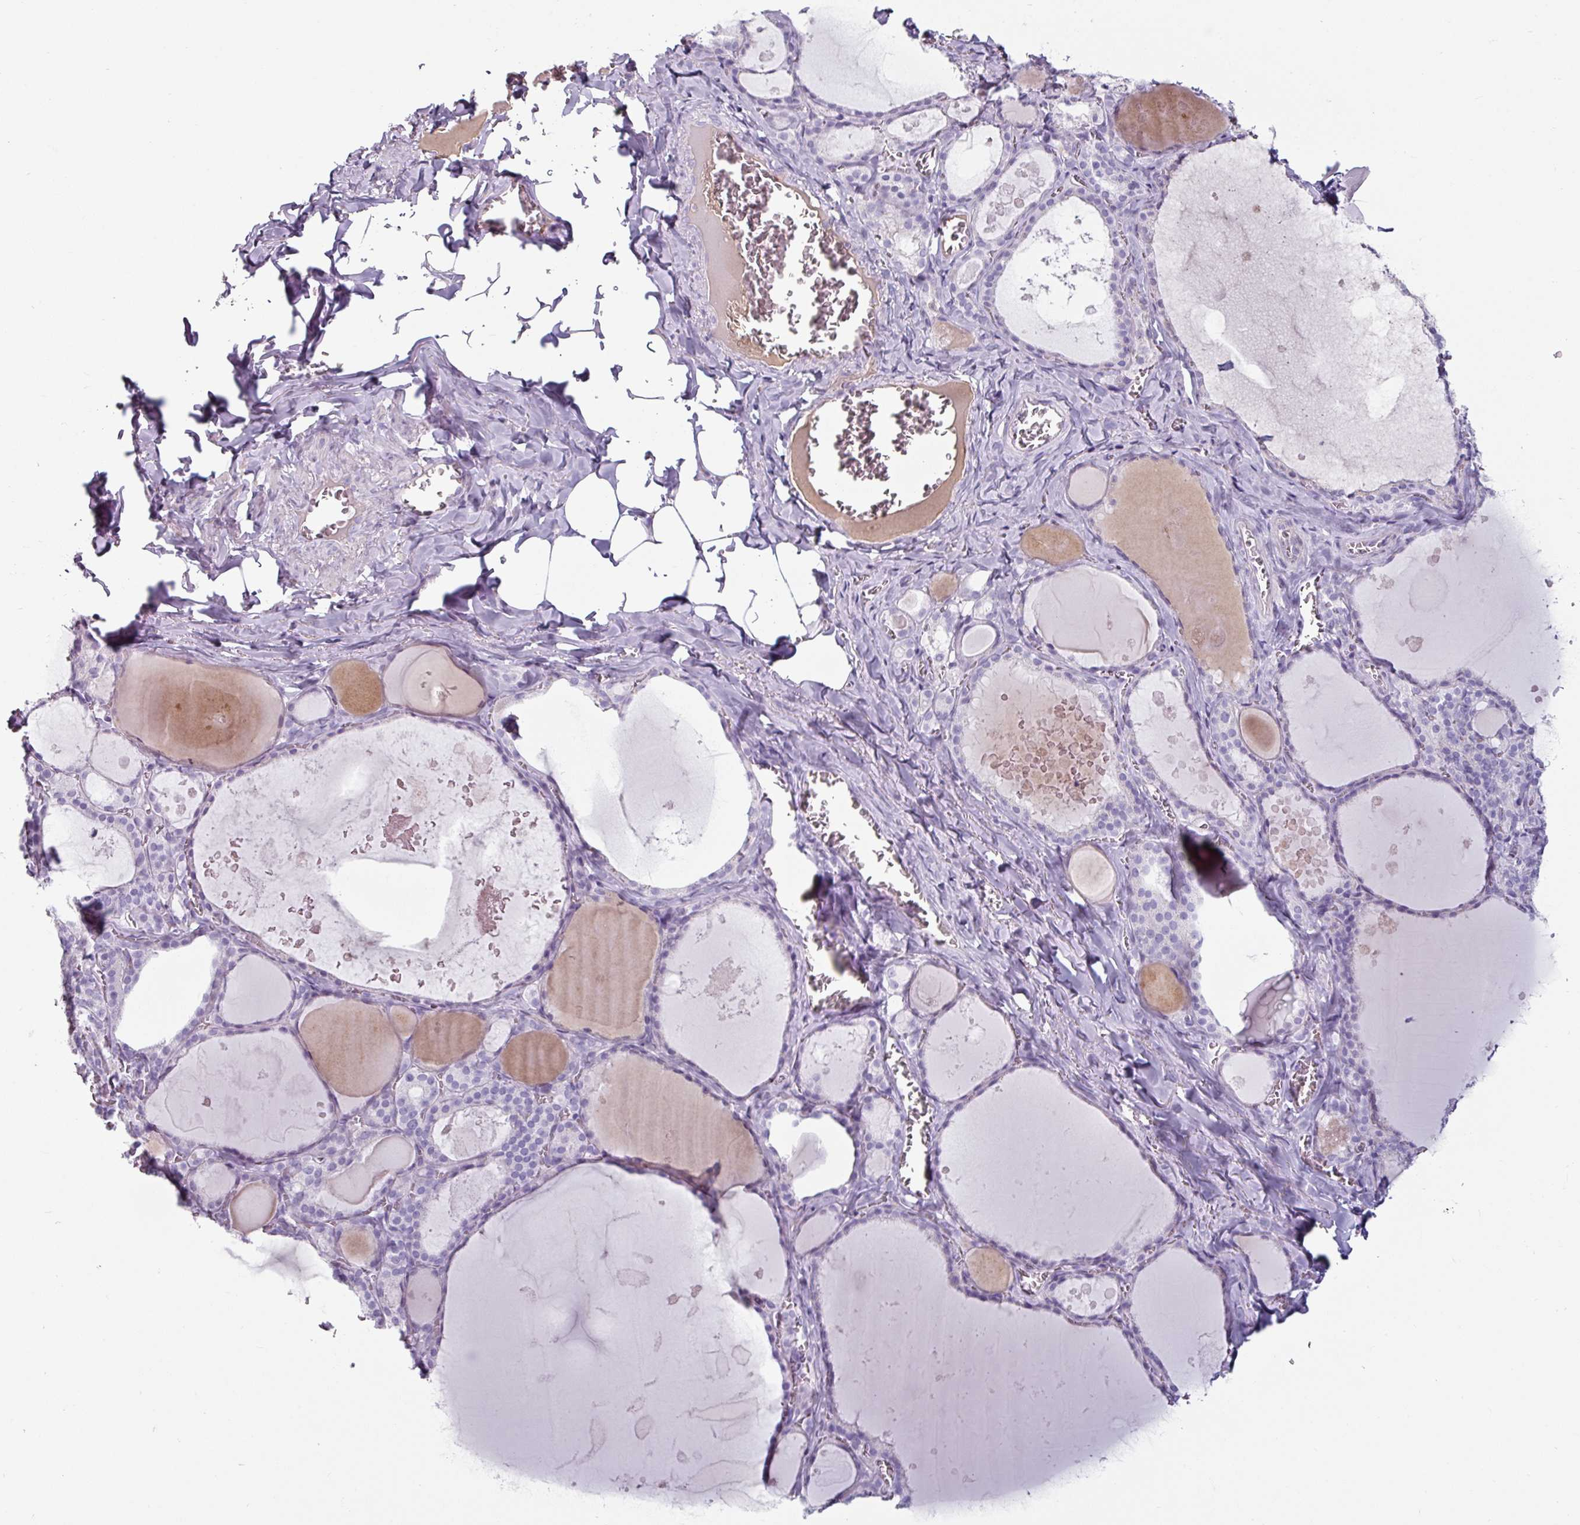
{"staining": {"intensity": "negative", "quantity": "none", "location": "none"}, "tissue": "thyroid gland", "cell_type": "Glandular cells", "image_type": "normal", "snomed": [{"axis": "morphology", "description": "Normal tissue, NOS"}, {"axis": "topography", "description": "Thyroid gland"}], "caption": "This is an IHC histopathology image of unremarkable human thyroid gland. There is no expression in glandular cells.", "gene": "CLCA1", "patient": {"sex": "male", "age": 56}}